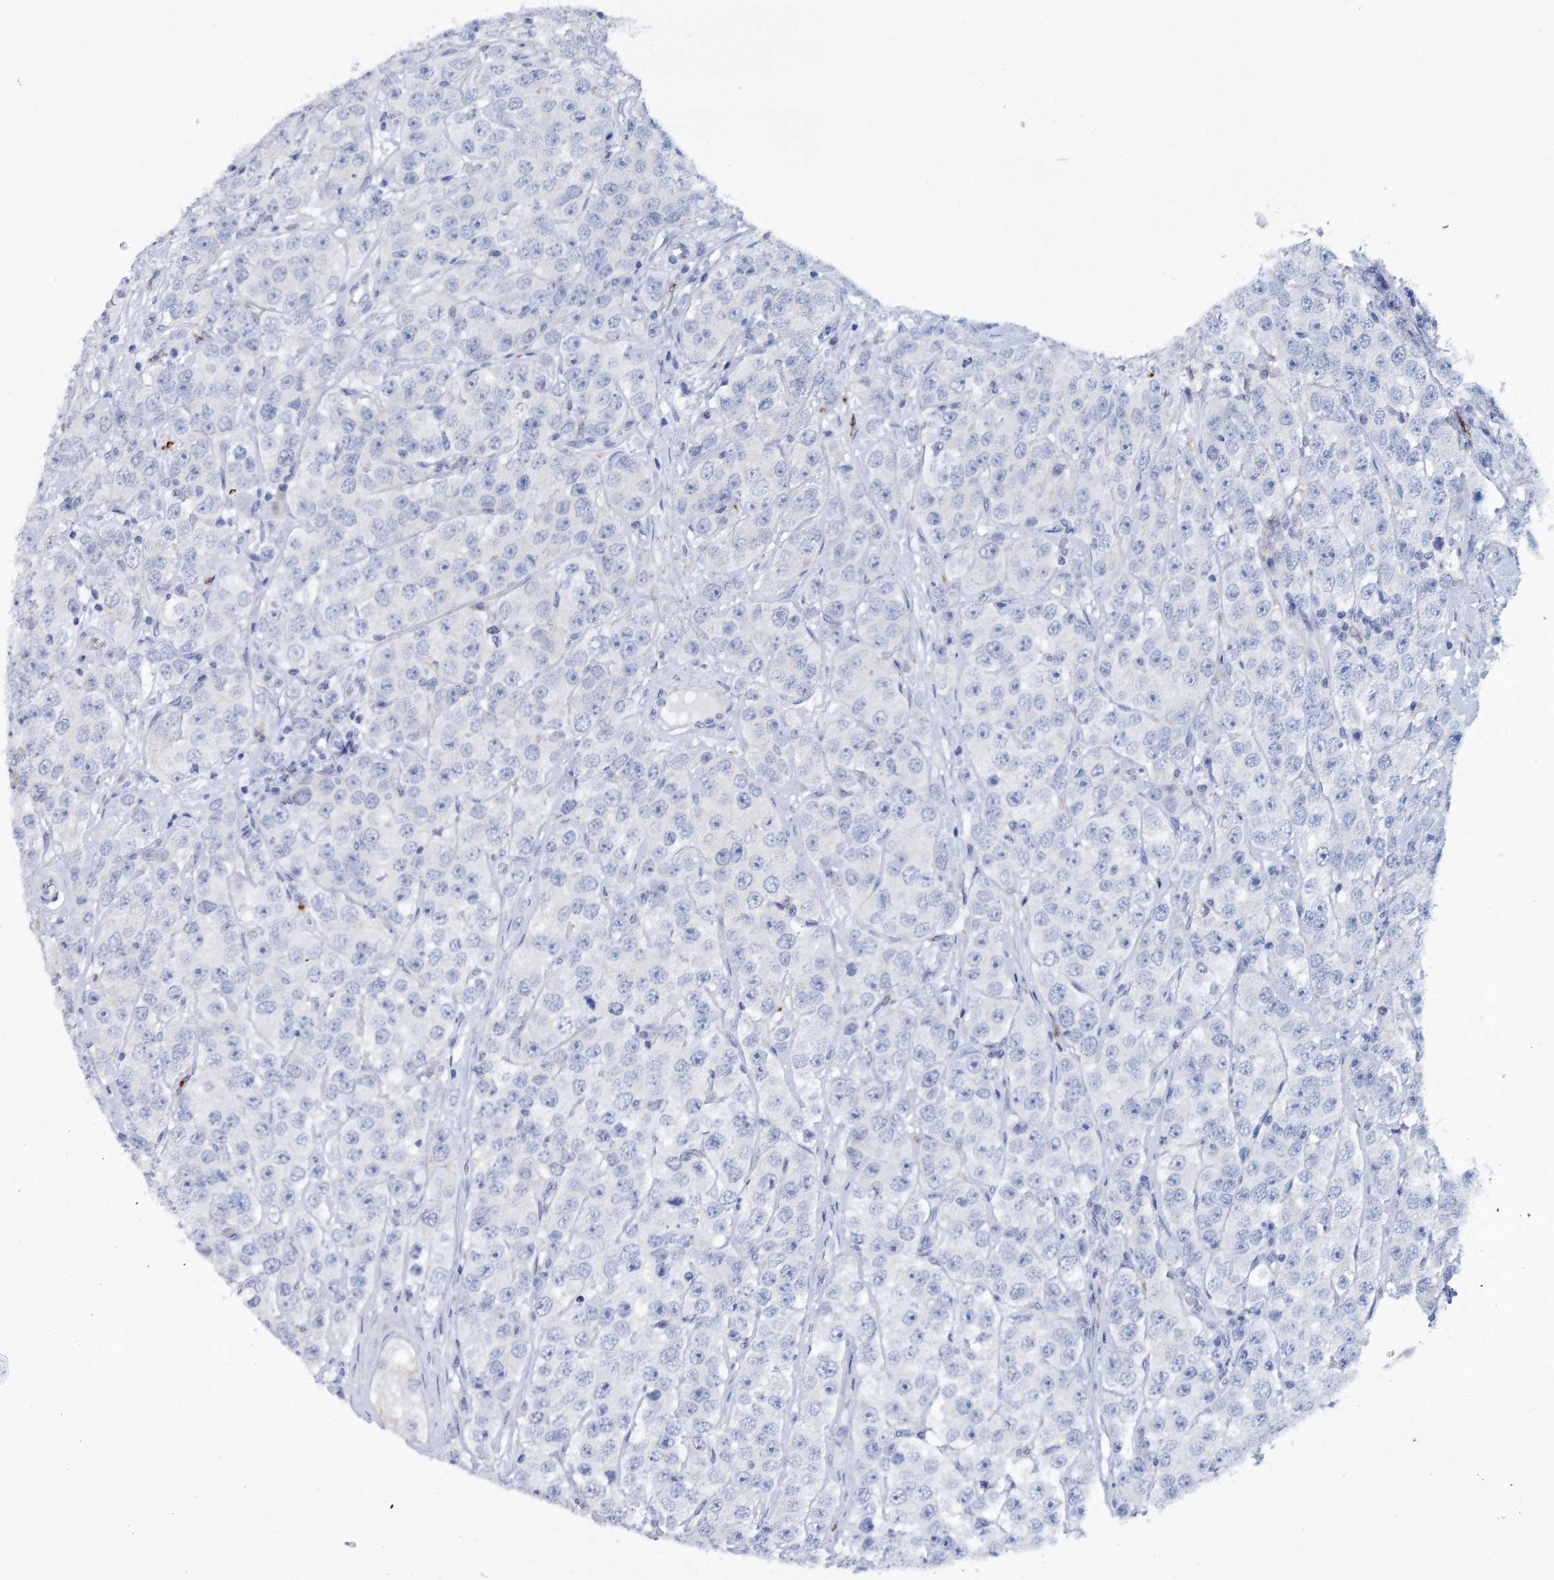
{"staining": {"intensity": "negative", "quantity": "none", "location": "none"}, "tissue": "testis cancer", "cell_type": "Tumor cells", "image_type": "cancer", "snomed": [{"axis": "morphology", "description": "Seminoma, NOS"}, {"axis": "topography", "description": "Testis"}], "caption": "This is a image of immunohistochemistry (IHC) staining of testis cancer (seminoma), which shows no expression in tumor cells.", "gene": "METTL7B", "patient": {"sex": "male", "age": 28}}